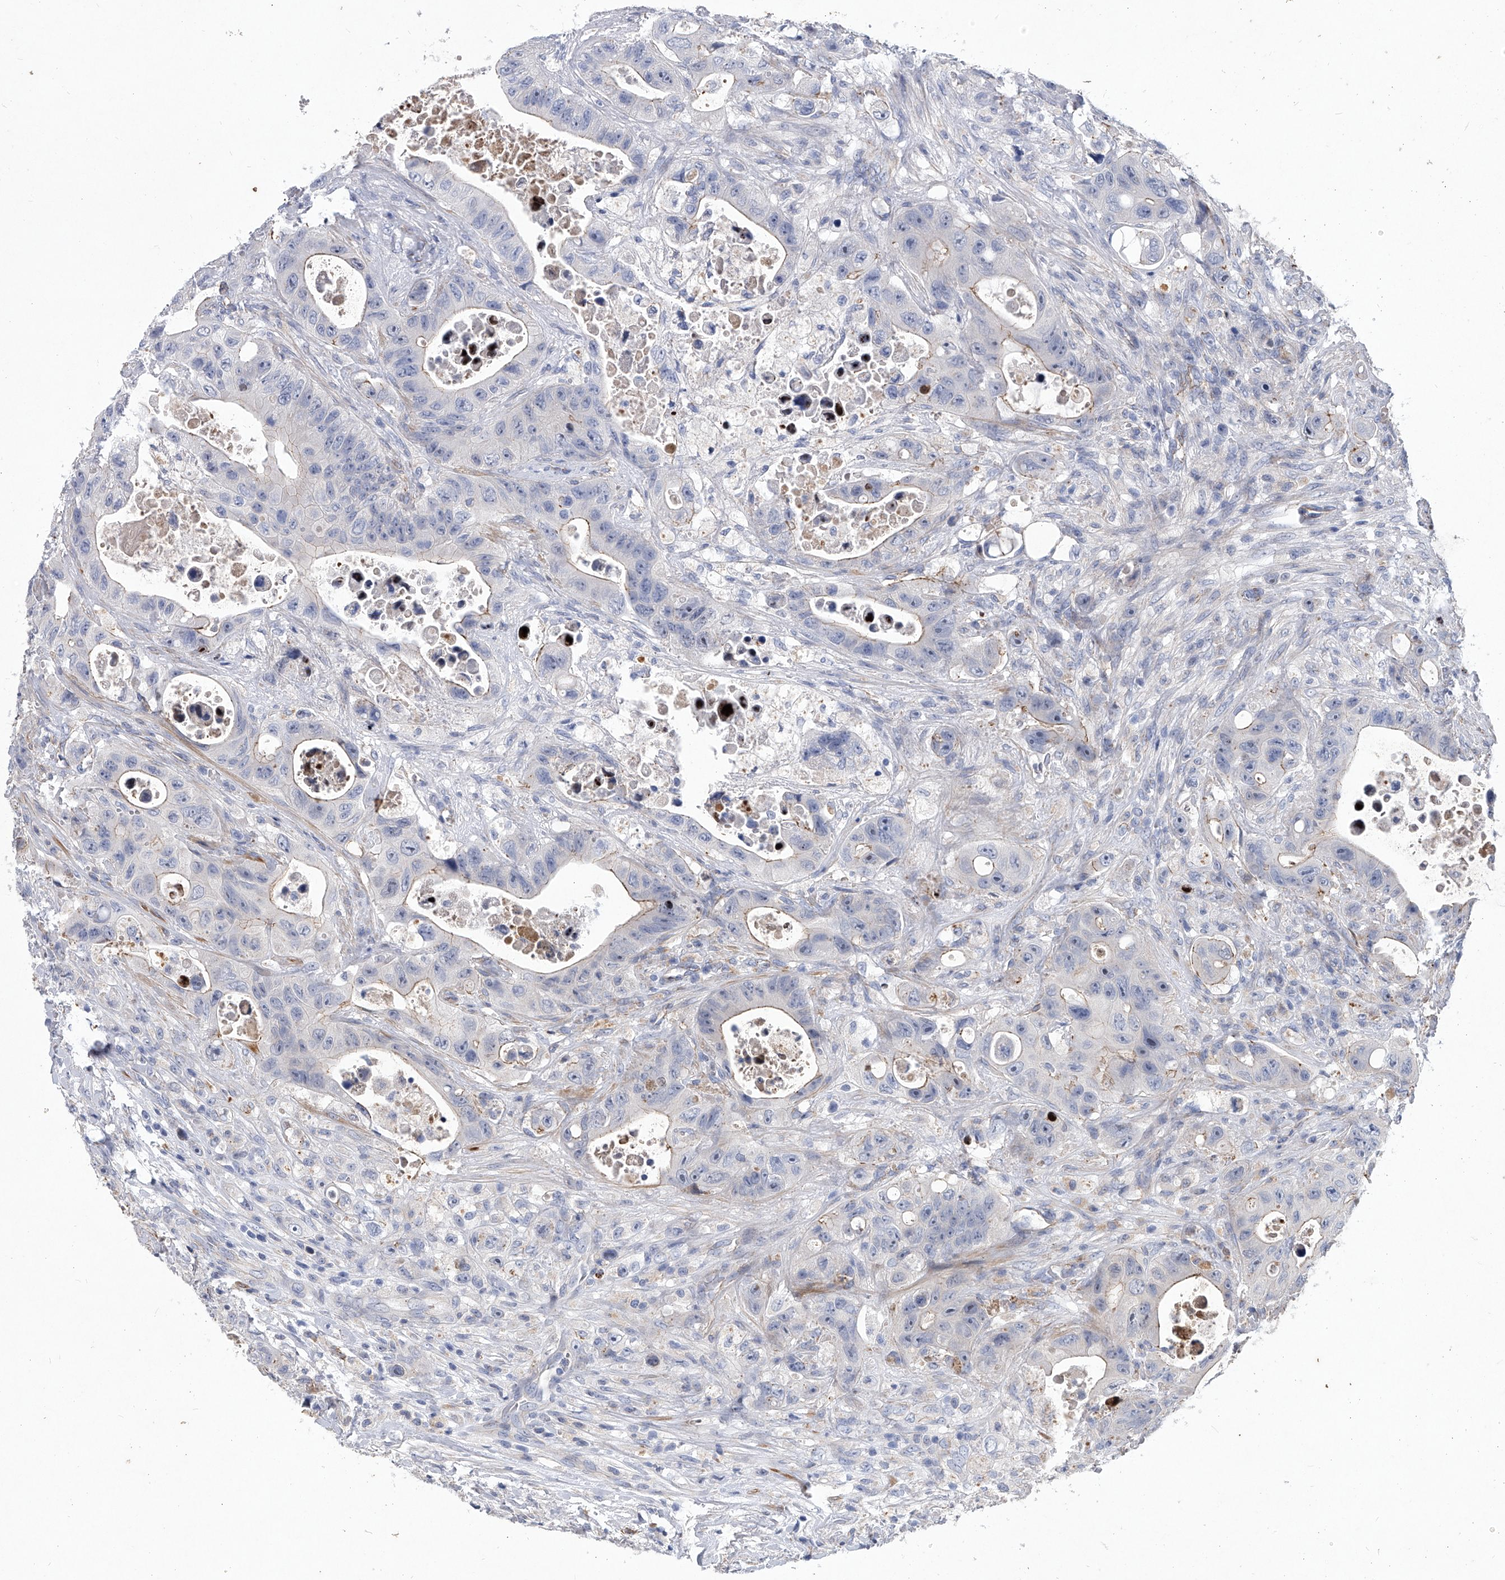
{"staining": {"intensity": "negative", "quantity": "none", "location": "none"}, "tissue": "colorectal cancer", "cell_type": "Tumor cells", "image_type": "cancer", "snomed": [{"axis": "morphology", "description": "Adenocarcinoma, NOS"}, {"axis": "topography", "description": "Colon"}], "caption": "Adenocarcinoma (colorectal) was stained to show a protein in brown. There is no significant staining in tumor cells.", "gene": "MINDY4", "patient": {"sex": "female", "age": 46}}